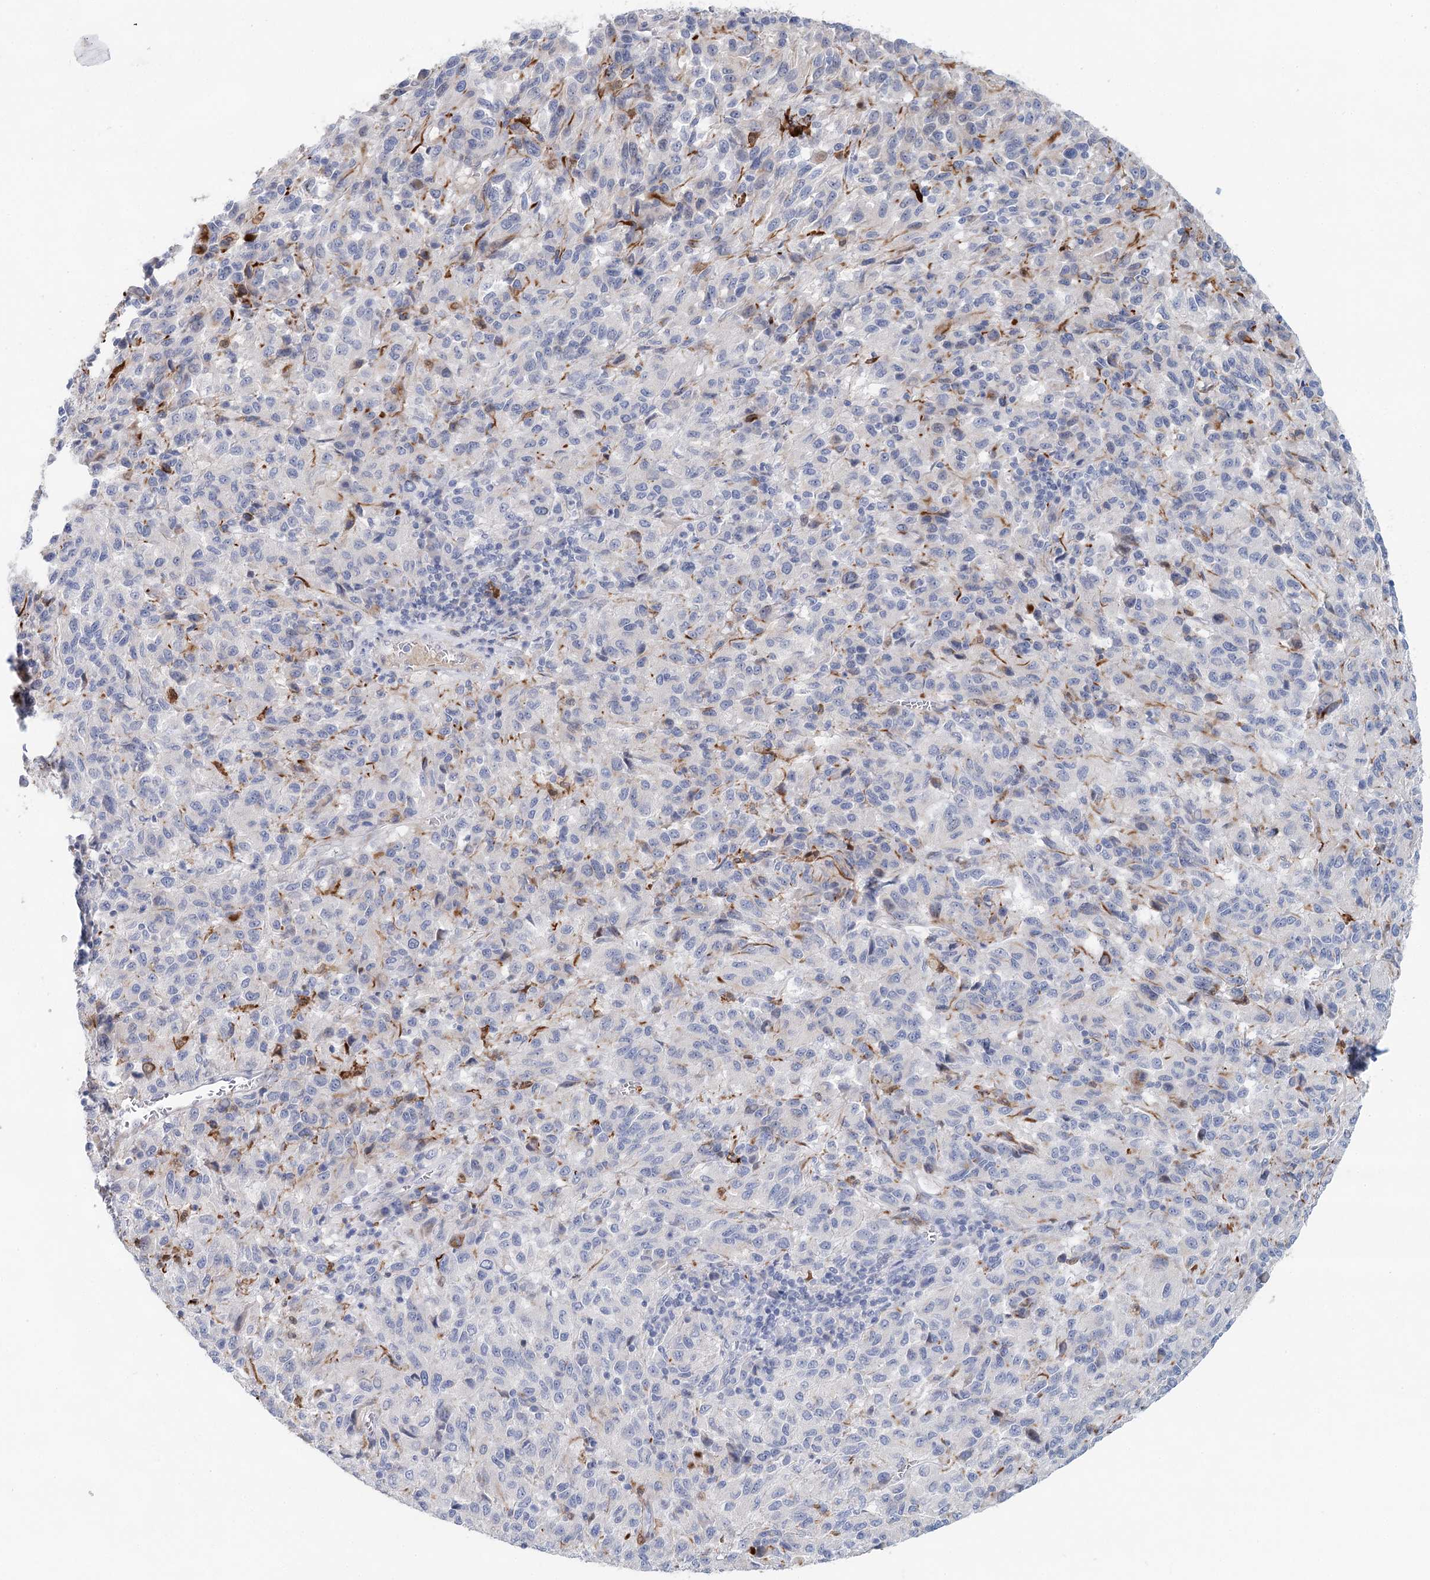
{"staining": {"intensity": "negative", "quantity": "none", "location": "none"}, "tissue": "melanoma", "cell_type": "Tumor cells", "image_type": "cancer", "snomed": [{"axis": "morphology", "description": "Malignant melanoma, Metastatic site"}, {"axis": "topography", "description": "Lung"}], "caption": "Immunohistochemistry (IHC) of human malignant melanoma (metastatic site) displays no staining in tumor cells. (DAB (3,3'-diaminobenzidine) immunohistochemistry visualized using brightfield microscopy, high magnification).", "gene": "SLC19A3", "patient": {"sex": "male", "age": 64}}